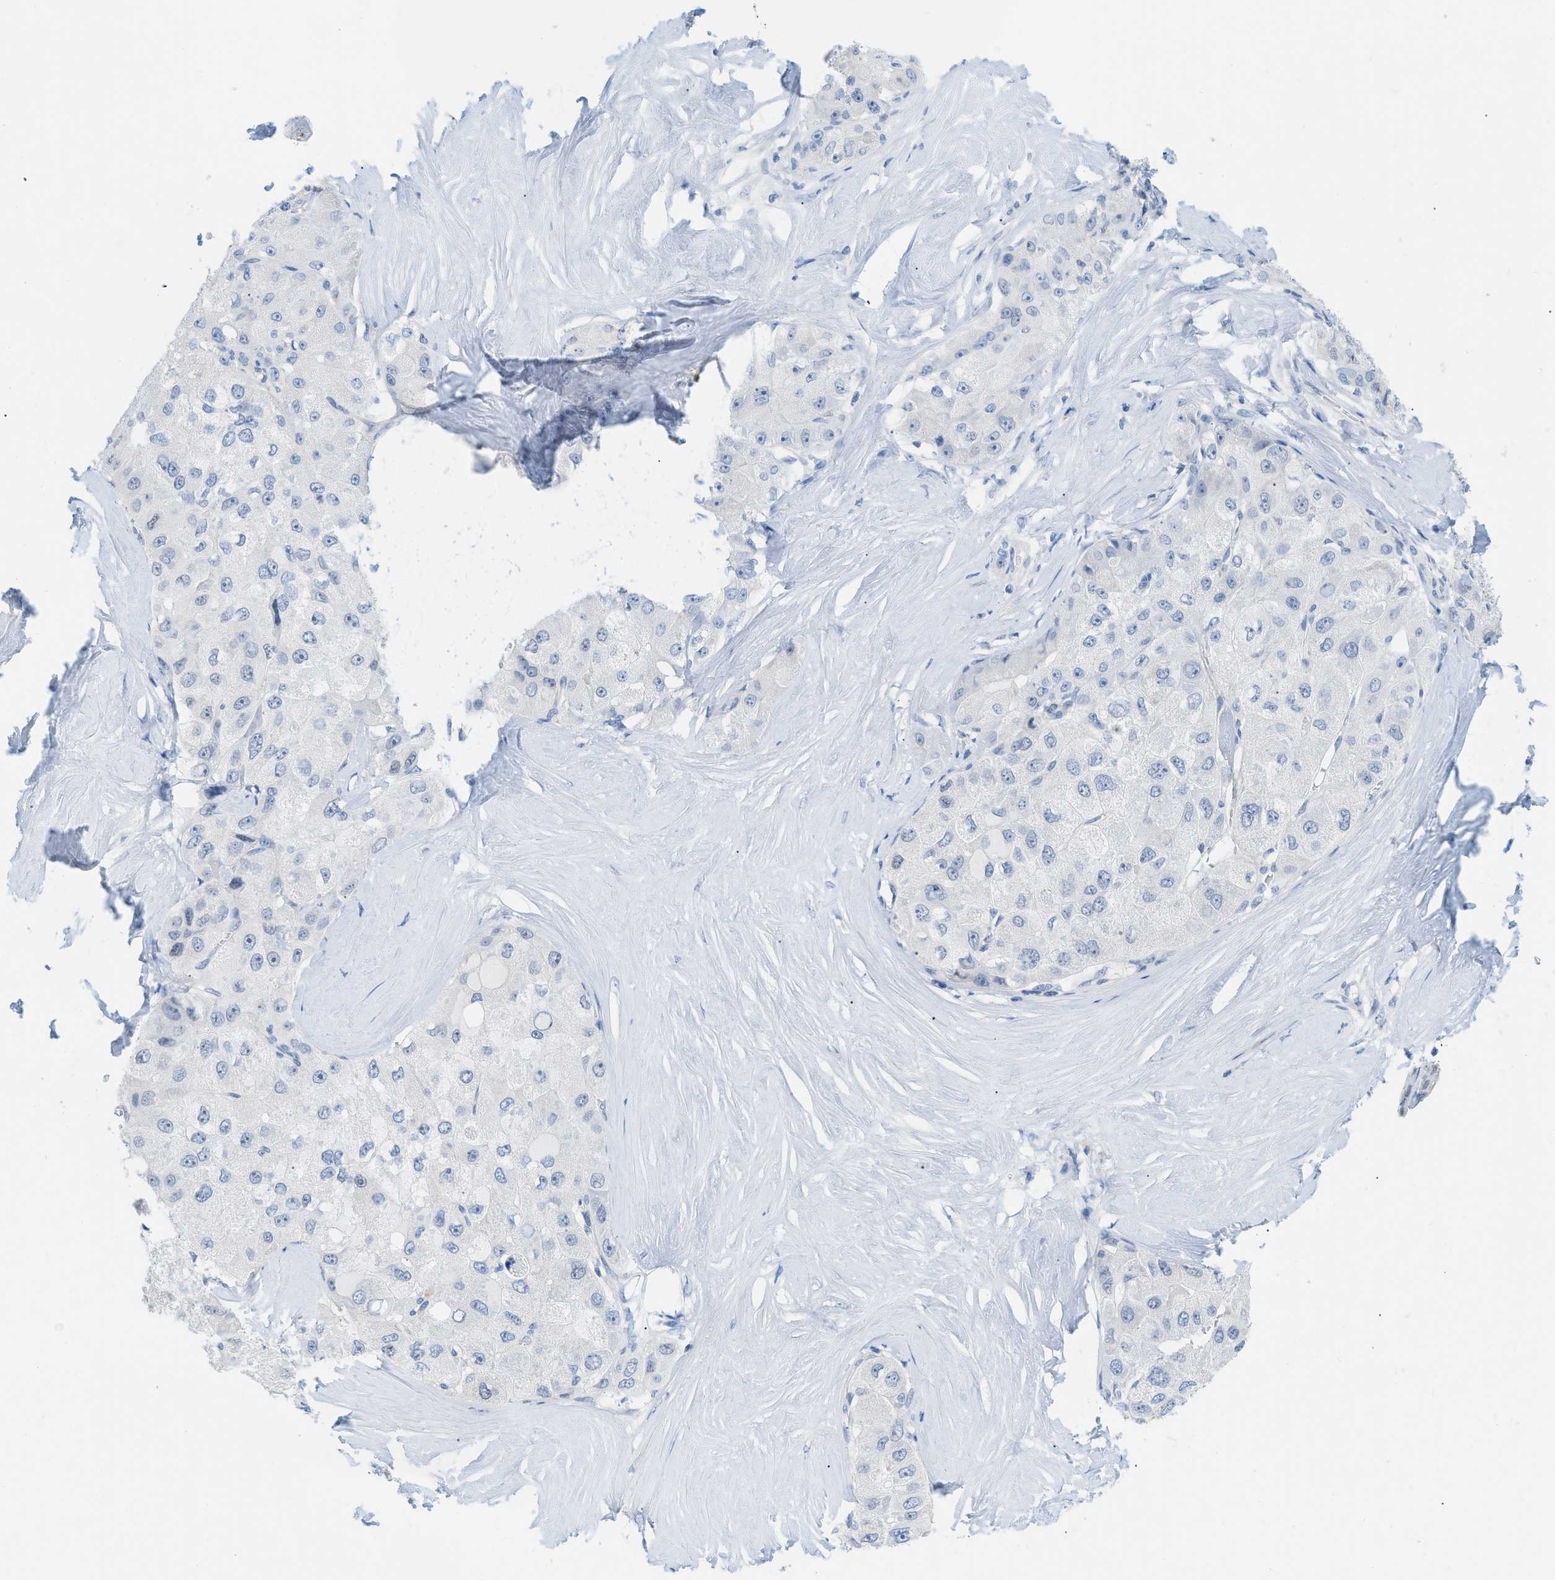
{"staining": {"intensity": "negative", "quantity": "none", "location": "none"}, "tissue": "liver cancer", "cell_type": "Tumor cells", "image_type": "cancer", "snomed": [{"axis": "morphology", "description": "Carcinoma, Hepatocellular, NOS"}, {"axis": "topography", "description": "Liver"}], "caption": "Tumor cells show no significant staining in liver hepatocellular carcinoma.", "gene": "HLTF", "patient": {"sex": "male", "age": 80}}